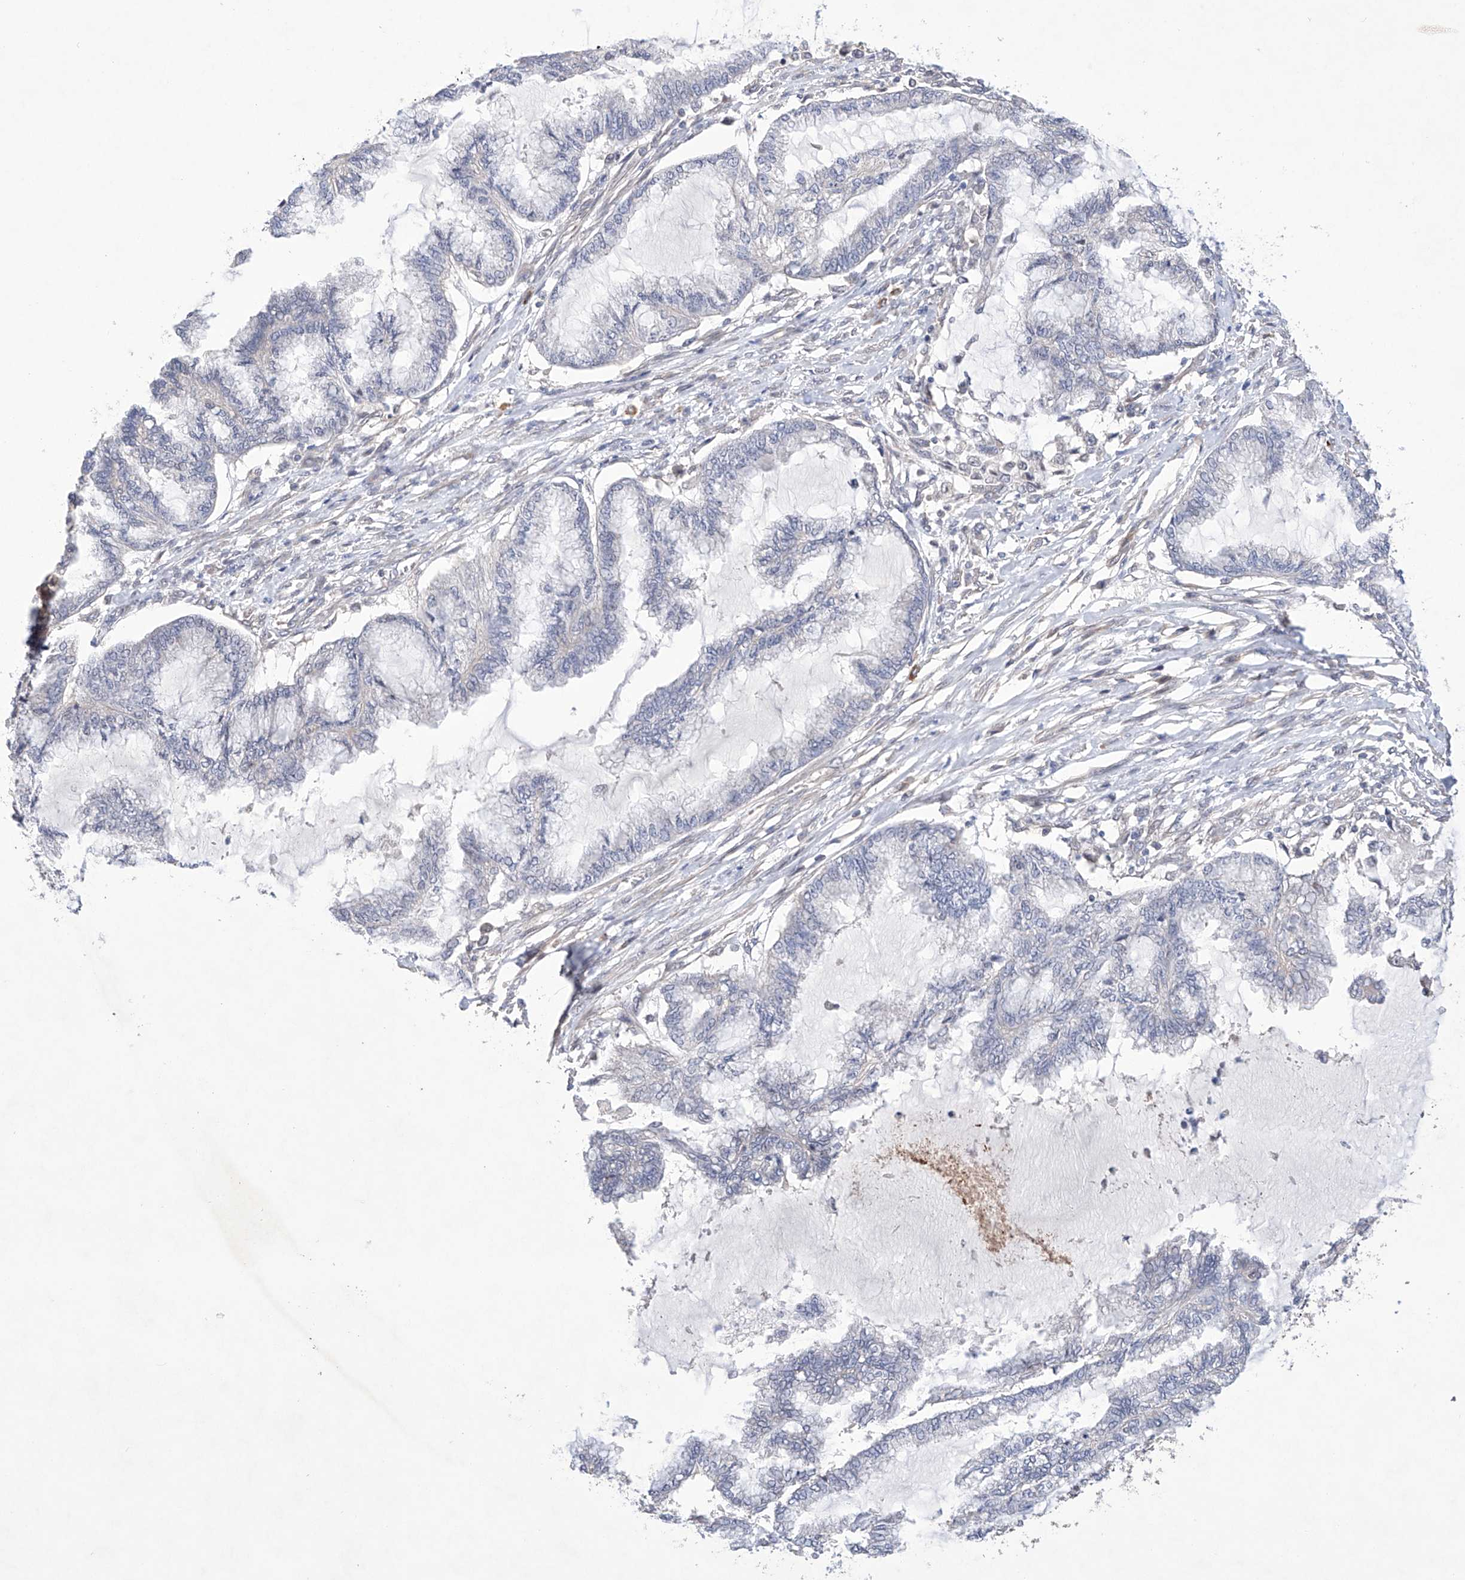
{"staining": {"intensity": "negative", "quantity": "none", "location": "none"}, "tissue": "endometrial cancer", "cell_type": "Tumor cells", "image_type": "cancer", "snomed": [{"axis": "morphology", "description": "Adenocarcinoma, NOS"}, {"axis": "topography", "description": "Endometrium"}], "caption": "Tumor cells show no significant expression in endometrial cancer (adenocarcinoma).", "gene": "AFG1L", "patient": {"sex": "female", "age": 86}}